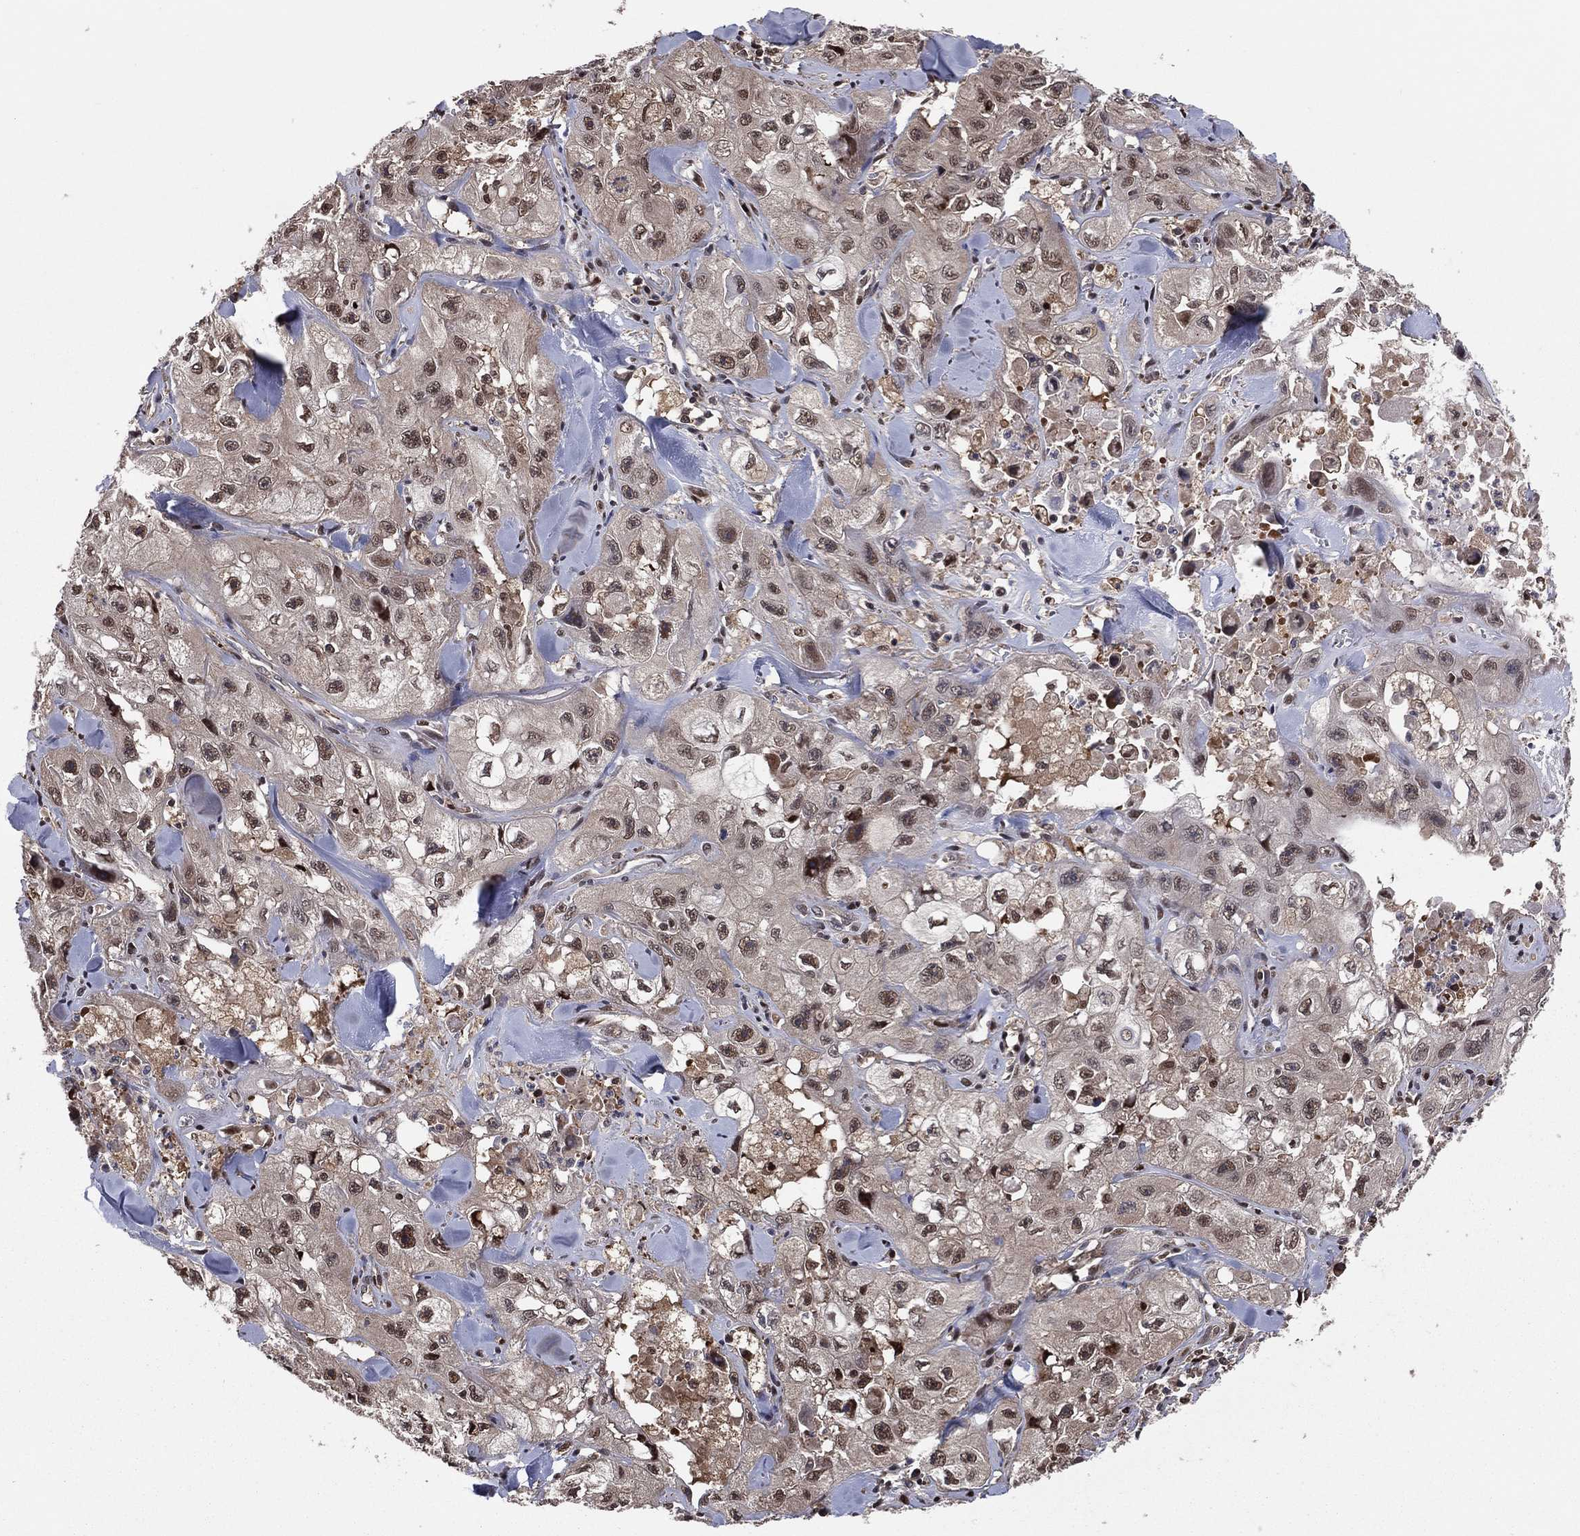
{"staining": {"intensity": "moderate", "quantity": "25%-75%", "location": "nuclear"}, "tissue": "skin cancer", "cell_type": "Tumor cells", "image_type": "cancer", "snomed": [{"axis": "morphology", "description": "Squamous cell carcinoma, NOS"}, {"axis": "topography", "description": "Skin"}, {"axis": "topography", "description": "Subcutis"}], "caption": "Moderate nuclear protein staining is seen in about 25%-75% of tumor cells in skin cancer (squamous cell carcinoma). (brown staining indicates protein expression, while blue staining denotes nuclei).", "gene": "ICOSLG", "patient": {"sex": "male", "age": 73}}